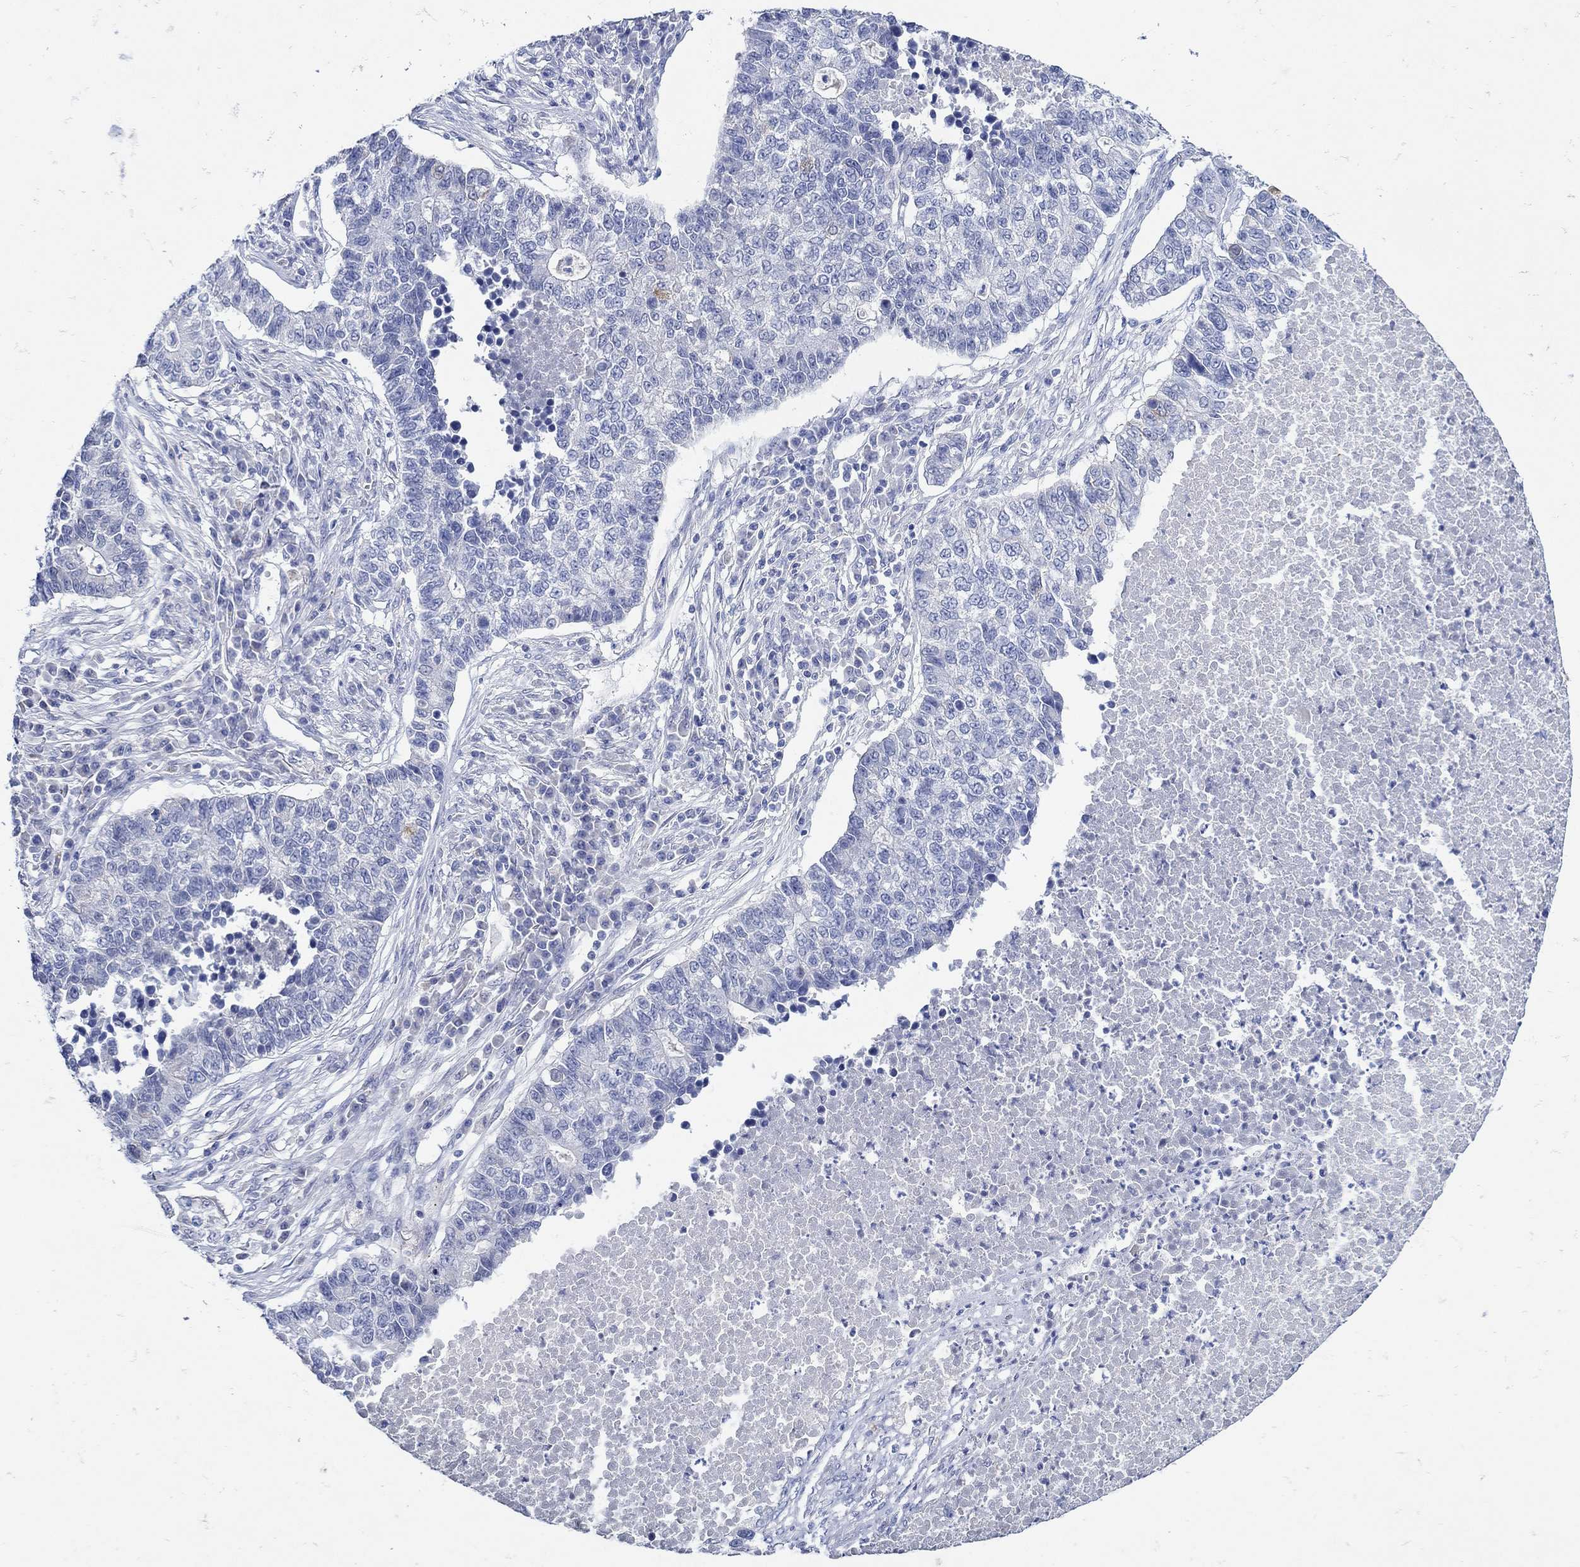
{"staining": {"intensity": "negative", "quantity": "none", "location": "none"}, "tissue": "lung cancer", "cell_type": "Tumor cells", "image_type": "cancer", "snomed": [{"axis": "morphology", "description": "Adenocarcinoma, NOS"}, {"axis": "topography", "description": "Lung"}], "caption": "Adenocarcinoma (lung) stained for a protein using IHC exhibits no positivity tumor cells.", "gene": "NOS1", "patient": {"sex": "male", "age": 57}}